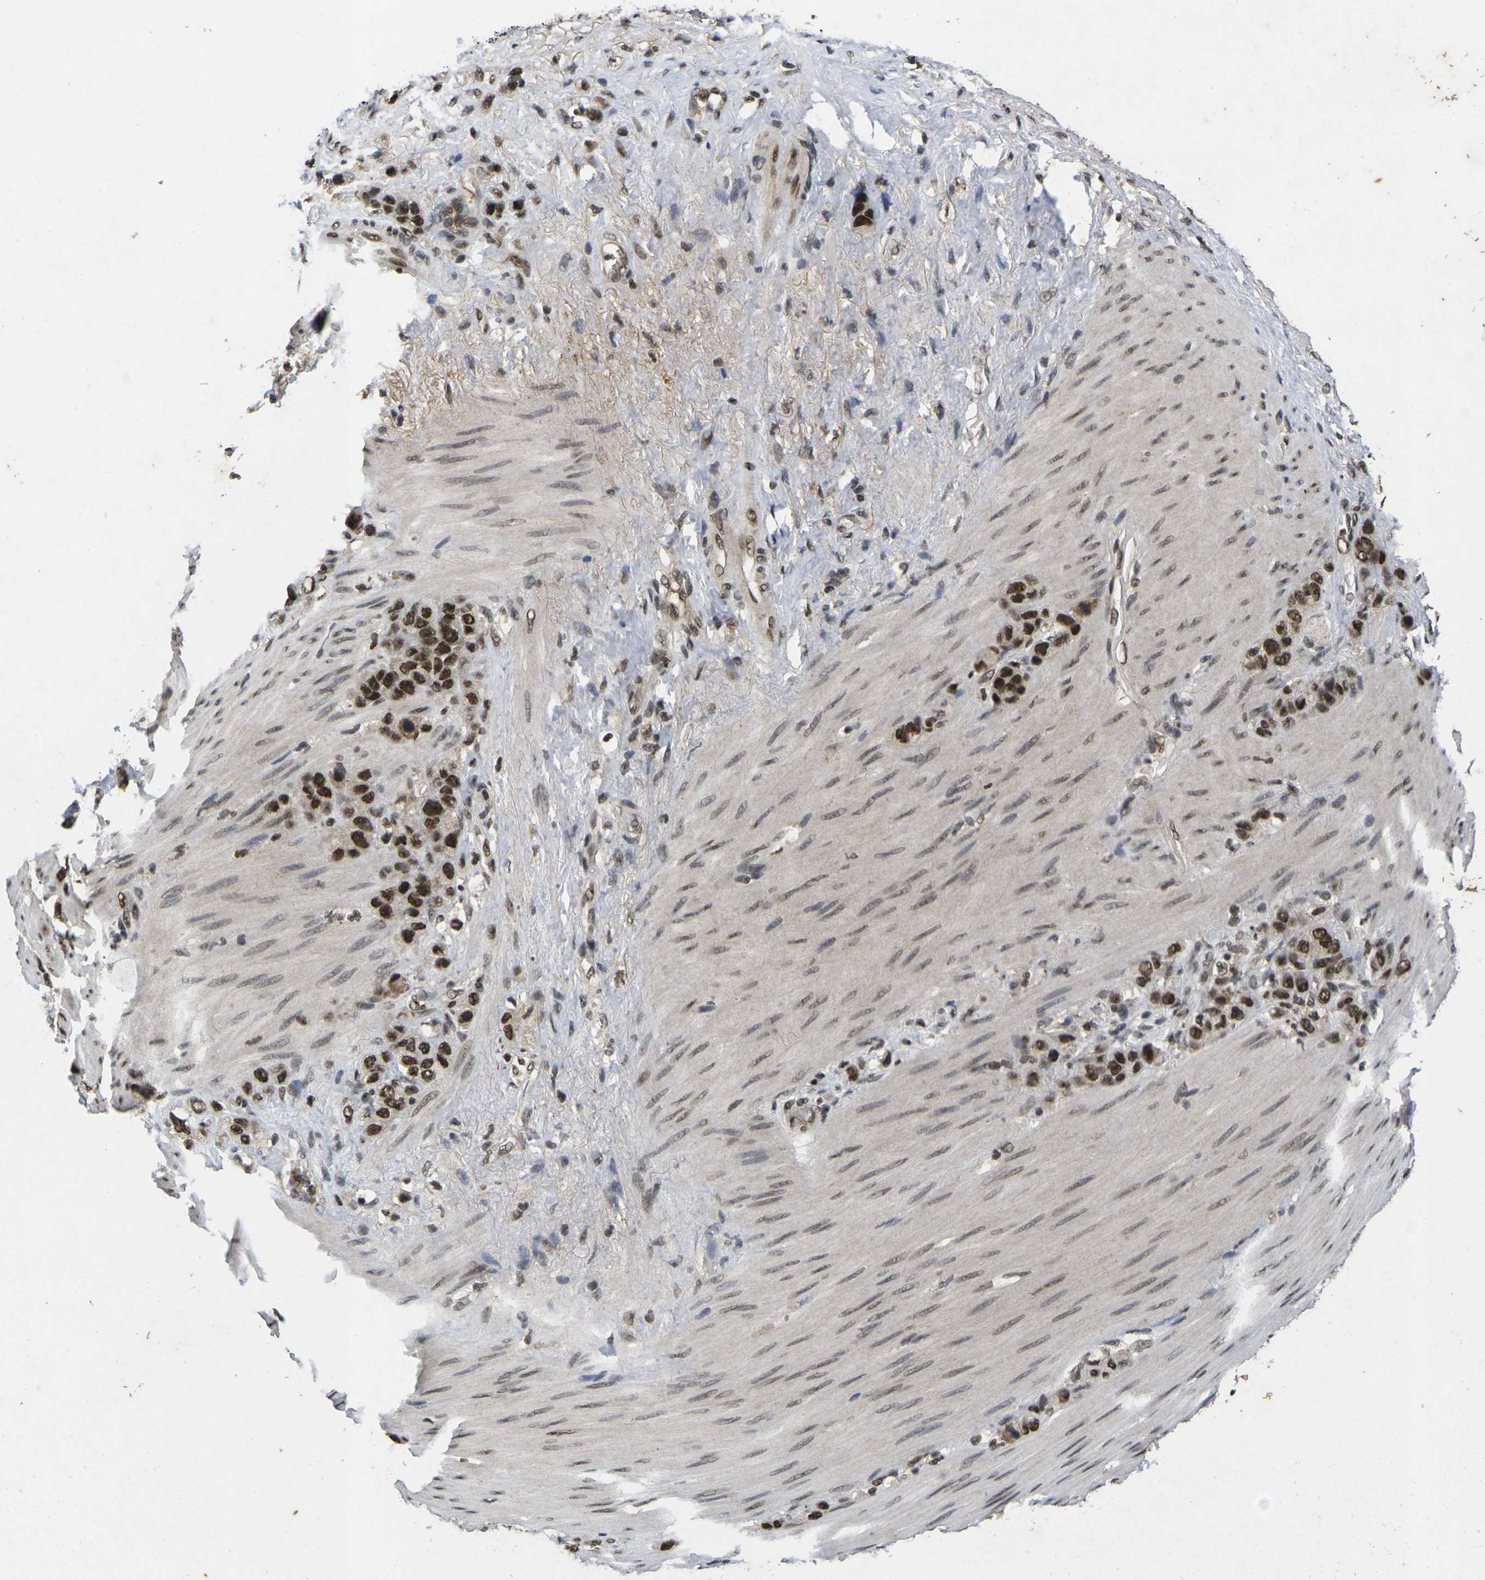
{"staining": {"intensity": "strong", "quantity": ">75%", "location": "nuclear"}, "tissue": "stomach cancer", "cell_type": "Tumor cells", "image_type": "cancer", "snomed": [{"axis": "morphology", "description": "Adenocarcinoma, NOS"}, {"axis": "morphology", "description": "Adenocarcinoma, High grade"}, {"axis": "topography", "description": "Stomach, upper"}, {"axis": "topography", "description": "Stomach, lower"}], "caption": "Brown immunohistochemical staining in stomach cancer demonstrates strong nuclear positivity in about >75% of tumor cells. The staining is performed using DAB brown chromogen to label protein expression. The nuclei are counter-stained blue using hematoxylin.", "gene": "GTF2E1", "patient": {"sex": "female", "age": 65}}